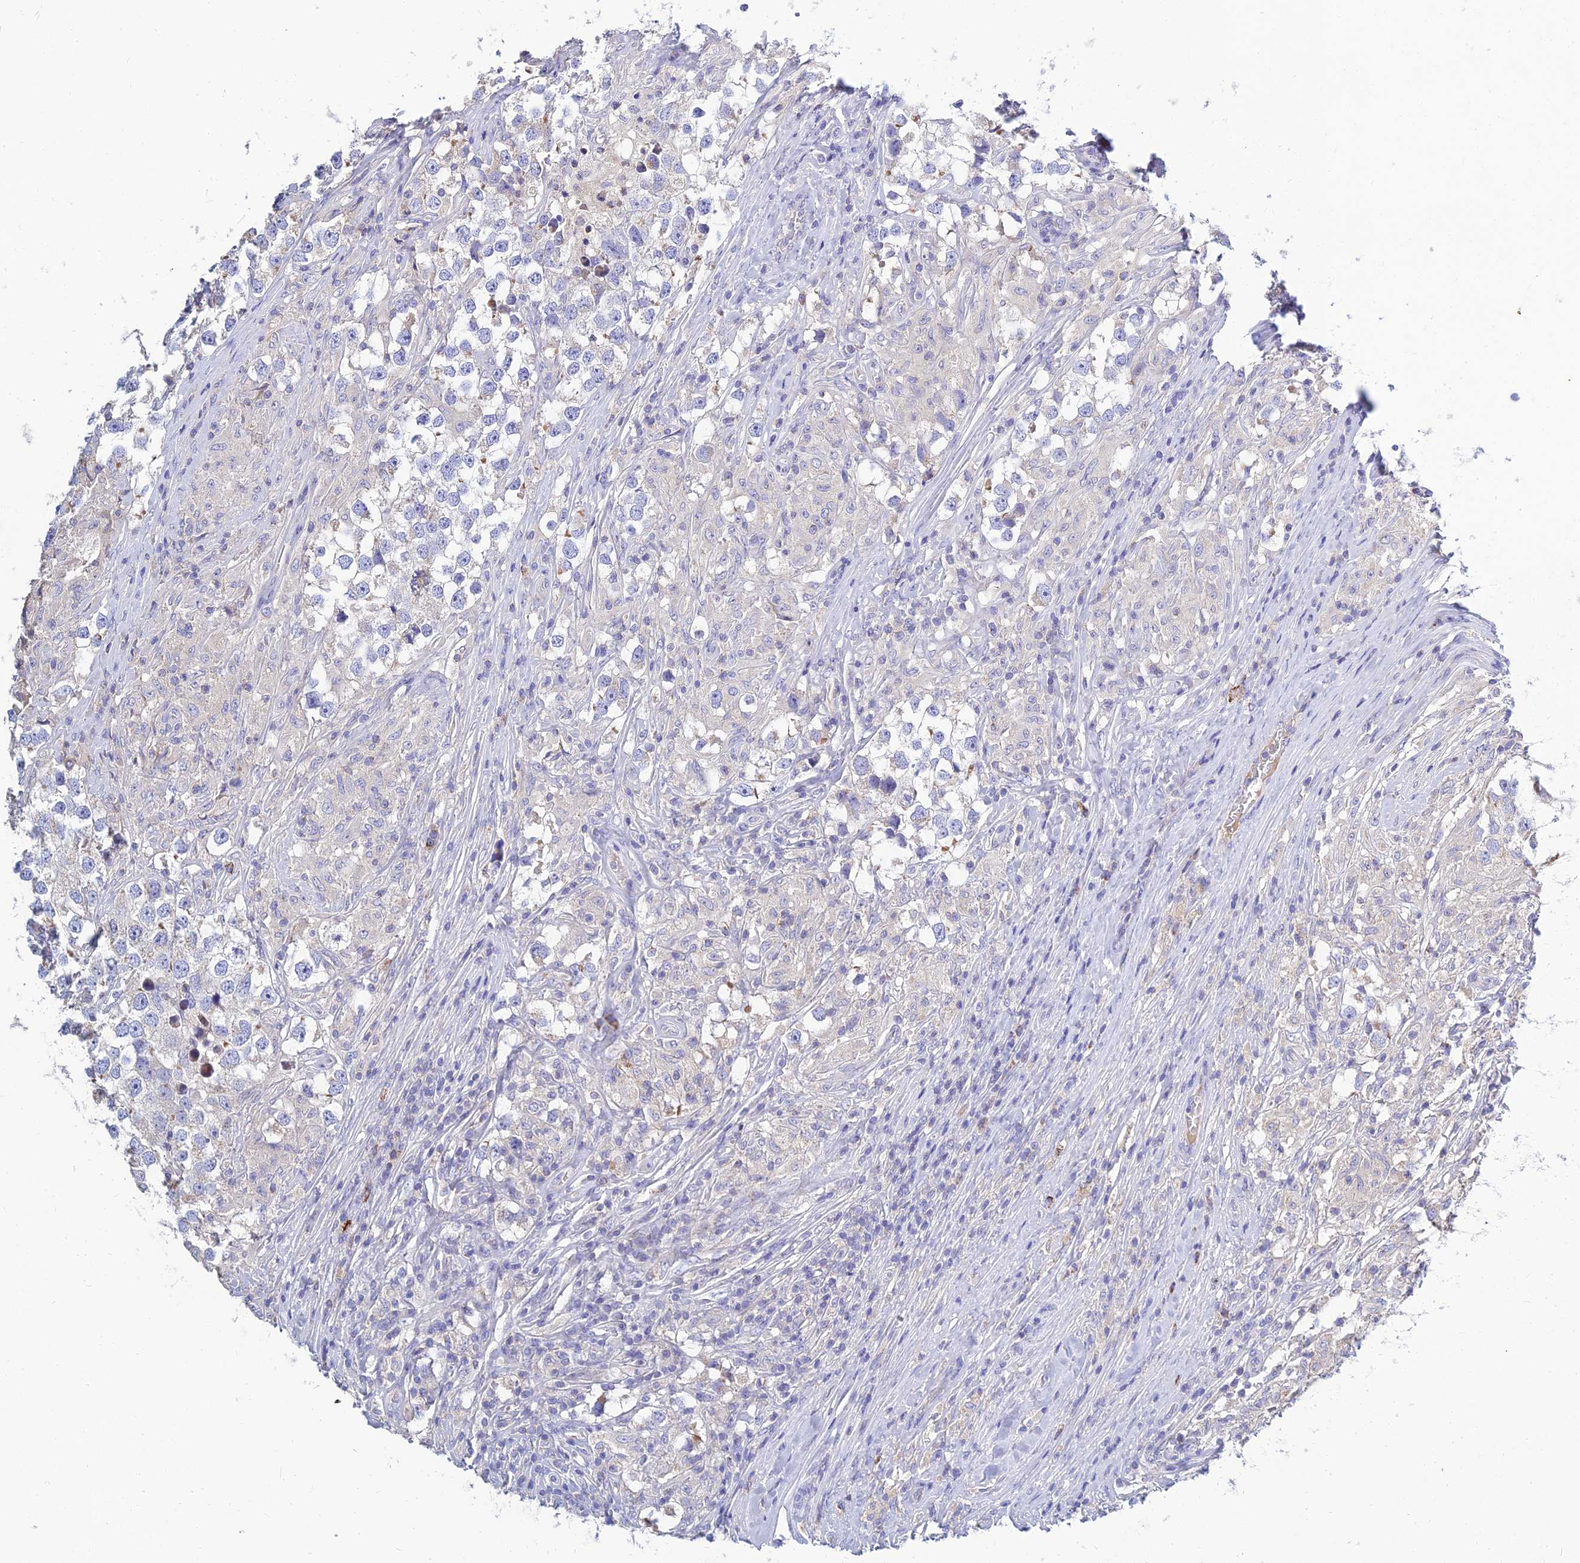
{"staining": {"intensity": "weak", "quantity": "<25%", "location": "cytoplasmic/membranous"}, "tissue": "testis cancer", "cell_type": "Tumor cells", "image_type": "cancer", "snomed": [{"axis": "morphology", "description": "Seminoma, NOS"}, {"axis": "topography", "description": "Testis"}], "caption": "This is a micrograph of IHC staining of seminoma (testis), which shows no staining in tumor cells.", "gene": "NPY", "patient": {"sex": "male", "age": 46}}